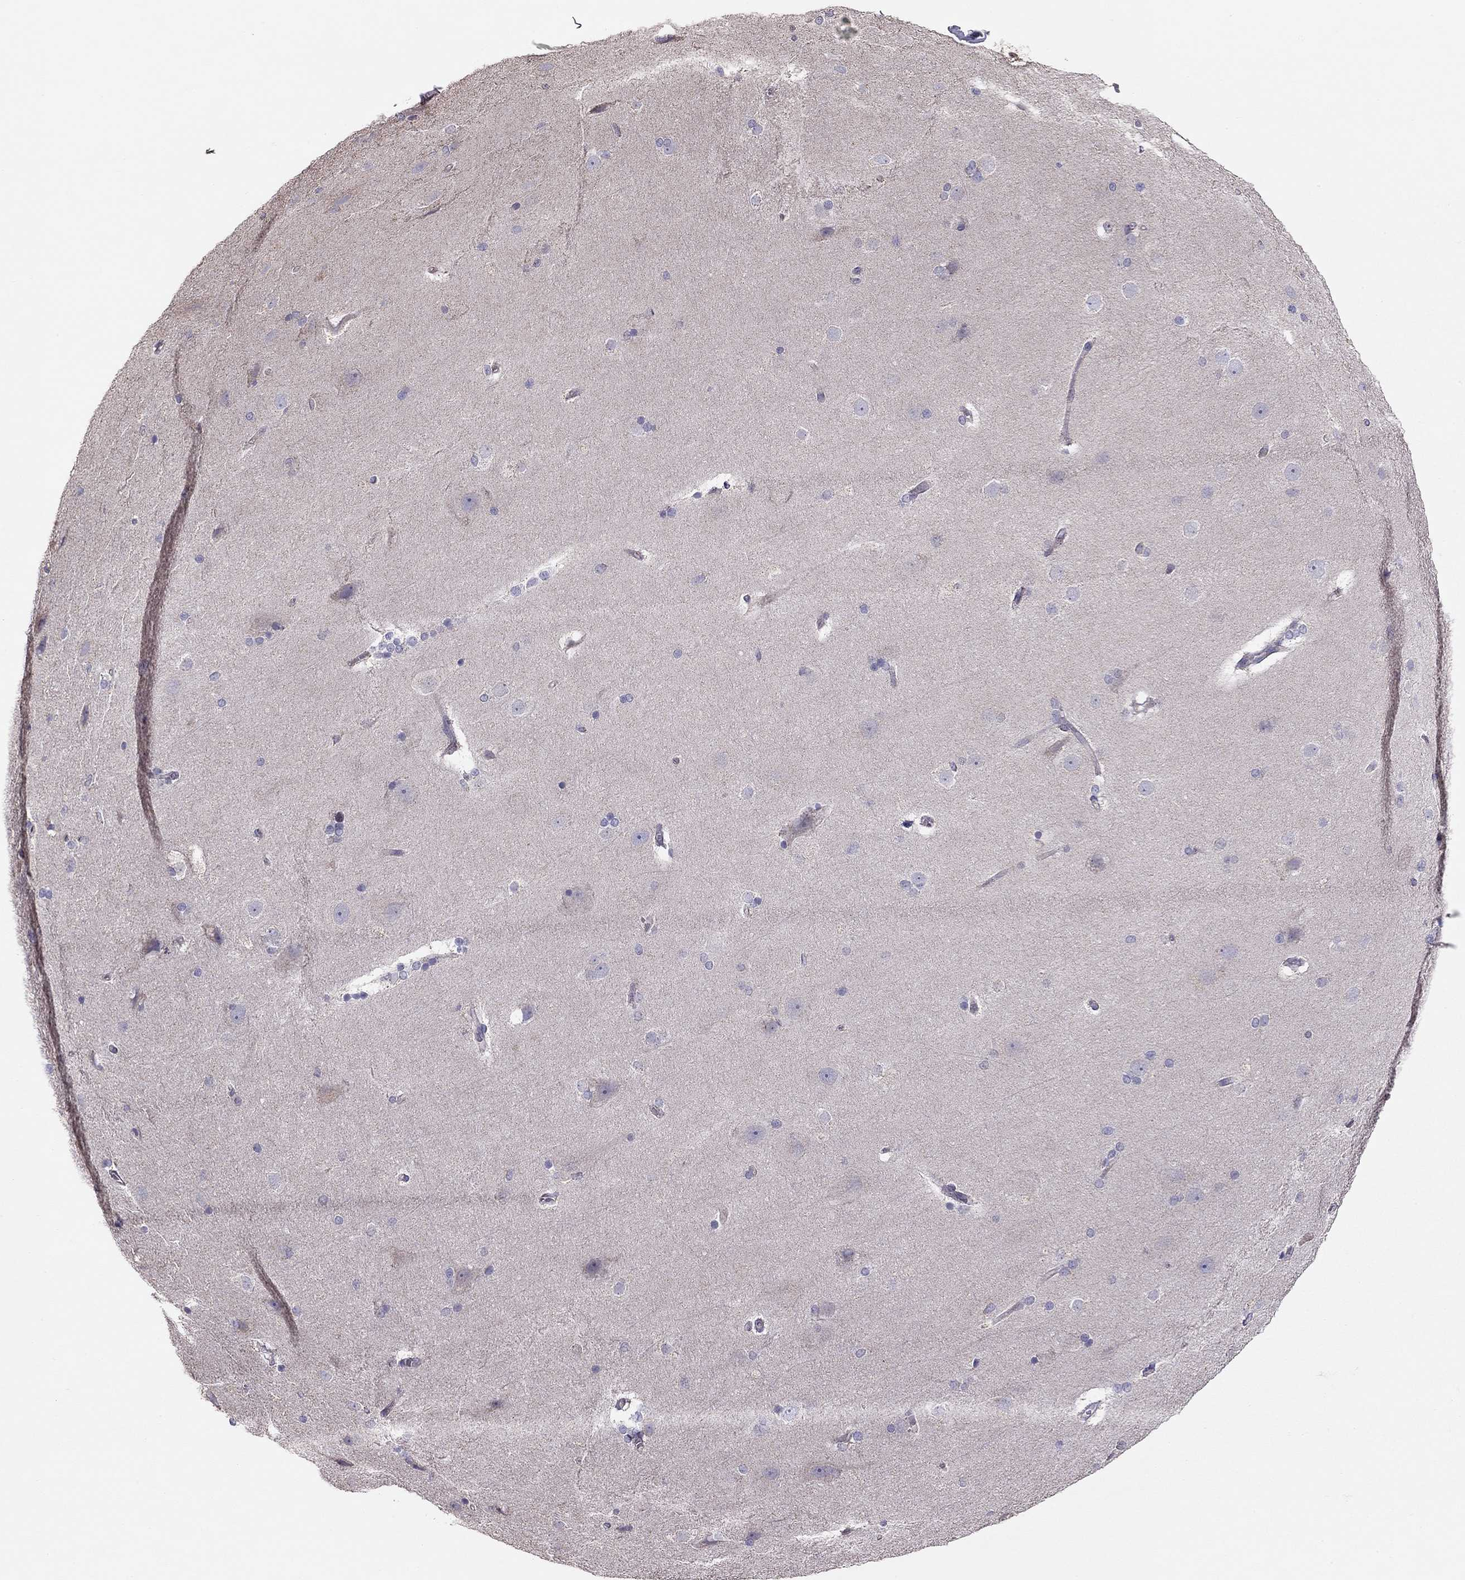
{"staining": {"intensity": "negative", "quantity": "none", "location": "none"}, "tissue": "hippocampus", "cell_type": "Glial cells", "image_type": "normal", "snomed": [{"axis": "morphology", "description": "Normal tissue, NOS"}, {"axis": "topography", "description": "Cerebral cortex"}, {"axis": "topography", "description": "Hippocampus"}], "caption": "Immunohistochemistry (IHC) micrograph of unremarkable human hippocampus stained for a protein (brown), which displays no expression in glial cells.", "gene": "LRIT3", "patient": {"sex": "female", "age": 19}}